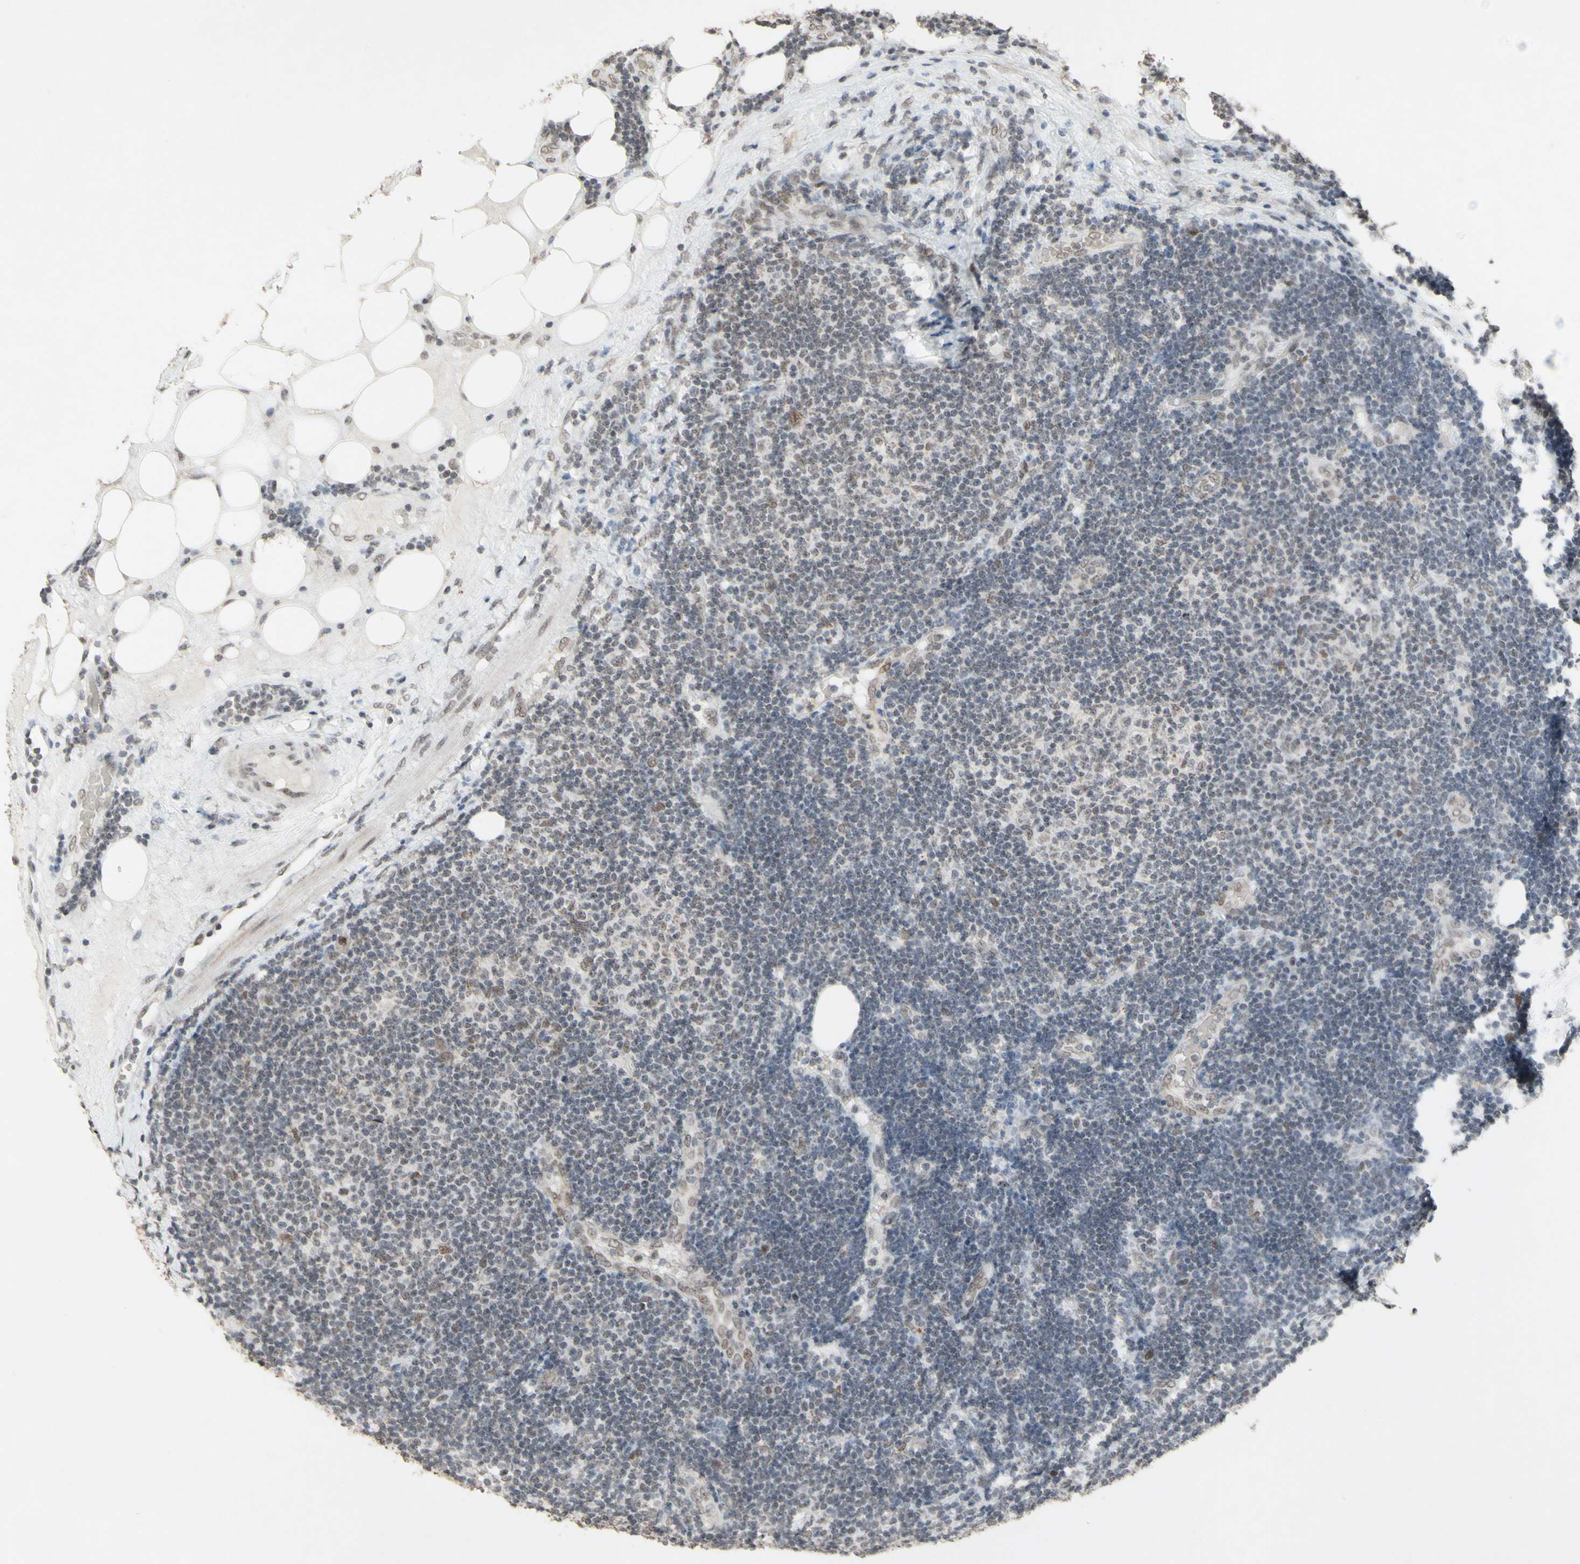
{"staining": {"intensity": "weak", "quantity": "<25%", "location": "nuclear"}, "tissue": "lymphoma", "cell_type": "Tumor cells", "image_type": "cancer", "snomed": [{"axis": "morphology", "description": "Malignant lymphoma, non-Hodgkin's type, Low grade"}, {"axis": "topography", "description": "Lymph node"}], "caption": "Lymphoma was stained to show a protein in brown. There is no significant positivity in tumor cells. (Immunohistochemistry (ihc), brightfield microscopy, high magnification).", "gene": "CENPB", "patient": {"sex": "male", "age": 83}}